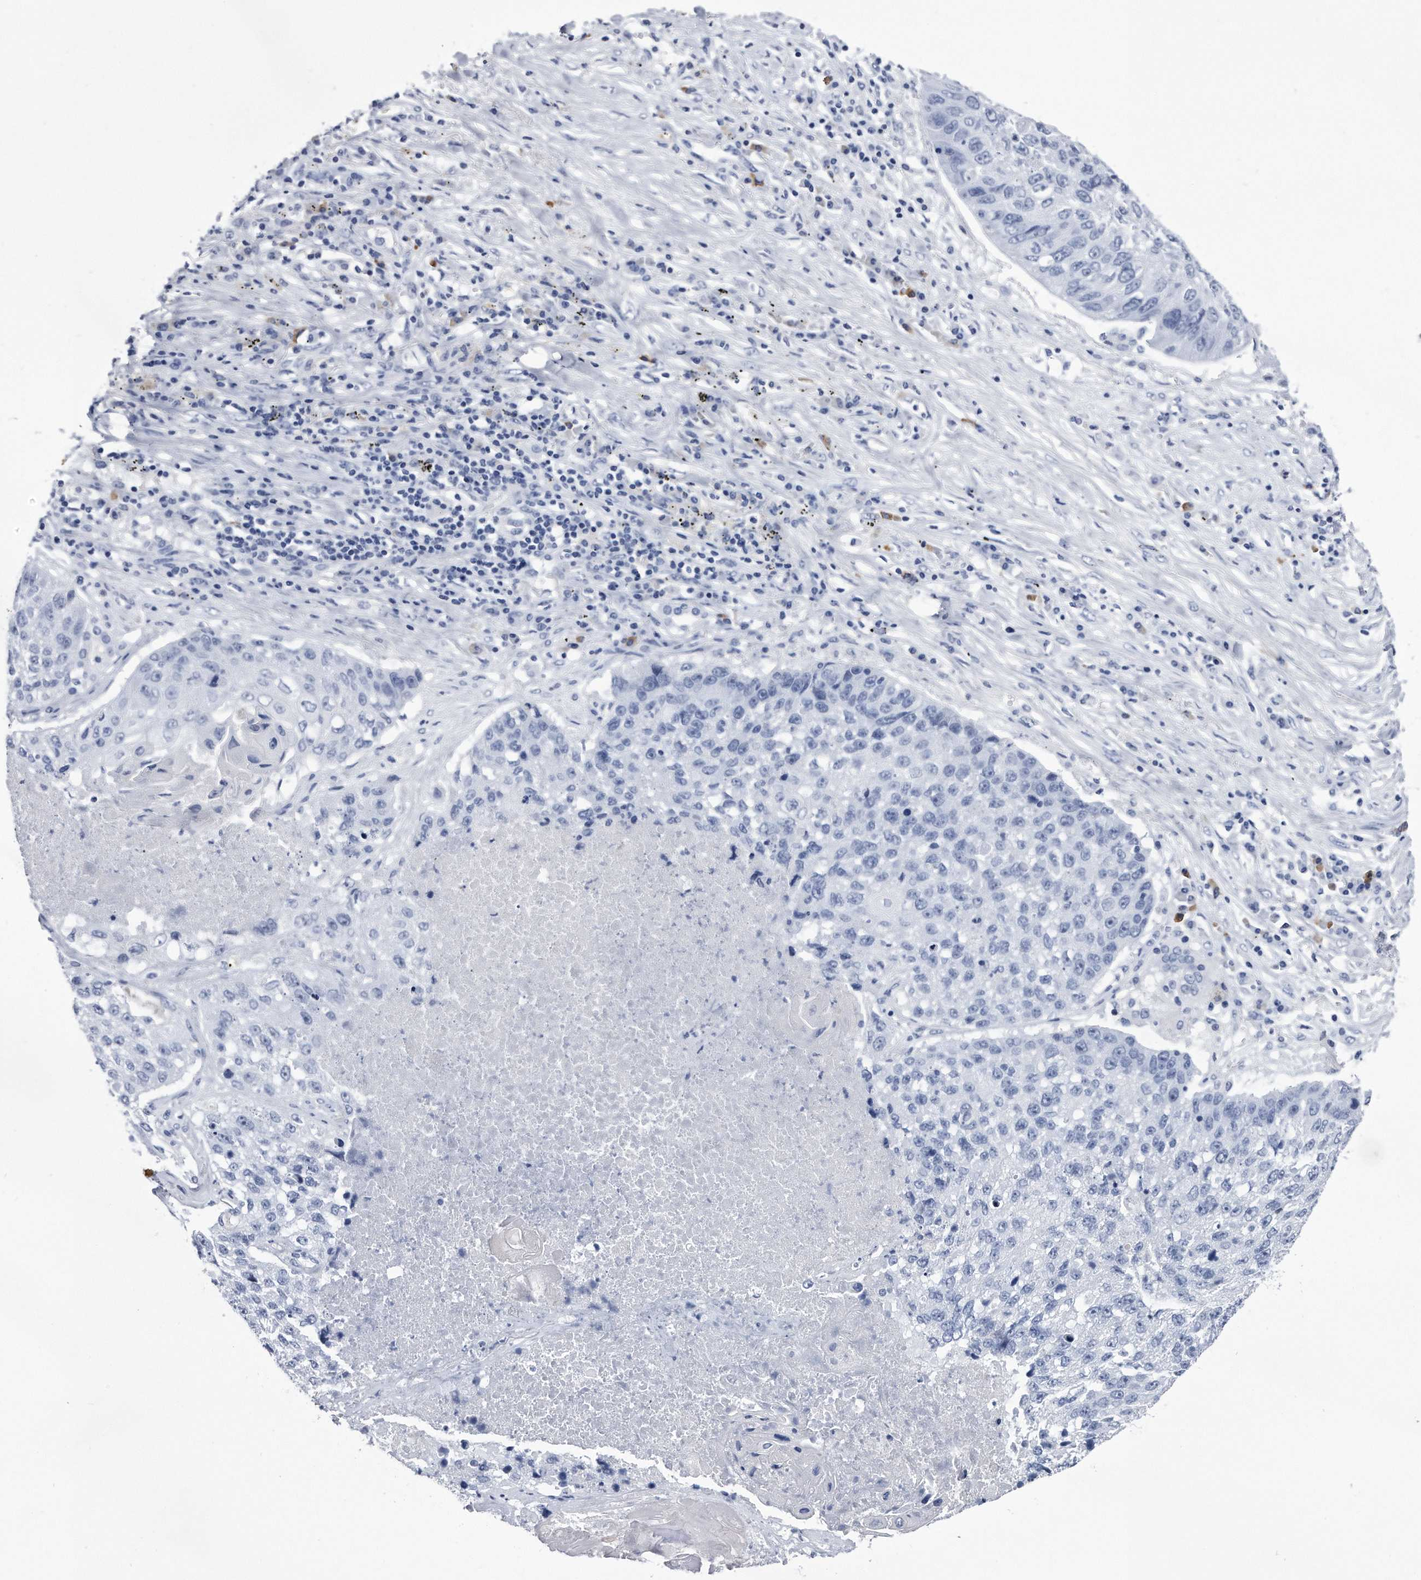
{"staining": {"intensity": "negative", "quantity": "none", "location": "none"}, "tissue": "lung cancer", "cell_type": "Tumor cells", "image_type": "cancer", "snomed": [{"axis": "morphology", "description": "Squamous cell carcinoma, NOS"}, {"axis": "topography", "description": "Lung"}], "caption": "A high-resolution image shows immunohistochemistry staining of lung cancer, which exhibits no significant positivity in tumor cells. The staining was performed using DAB (3,3'-diaminobenzidine) to visualize the protein expression in brown, while the nuclei were stained in blue with hematoxylin (Magnification: 20x).", "gene": "KCTD8", "patient": {"sex": "male", "age": 61}}